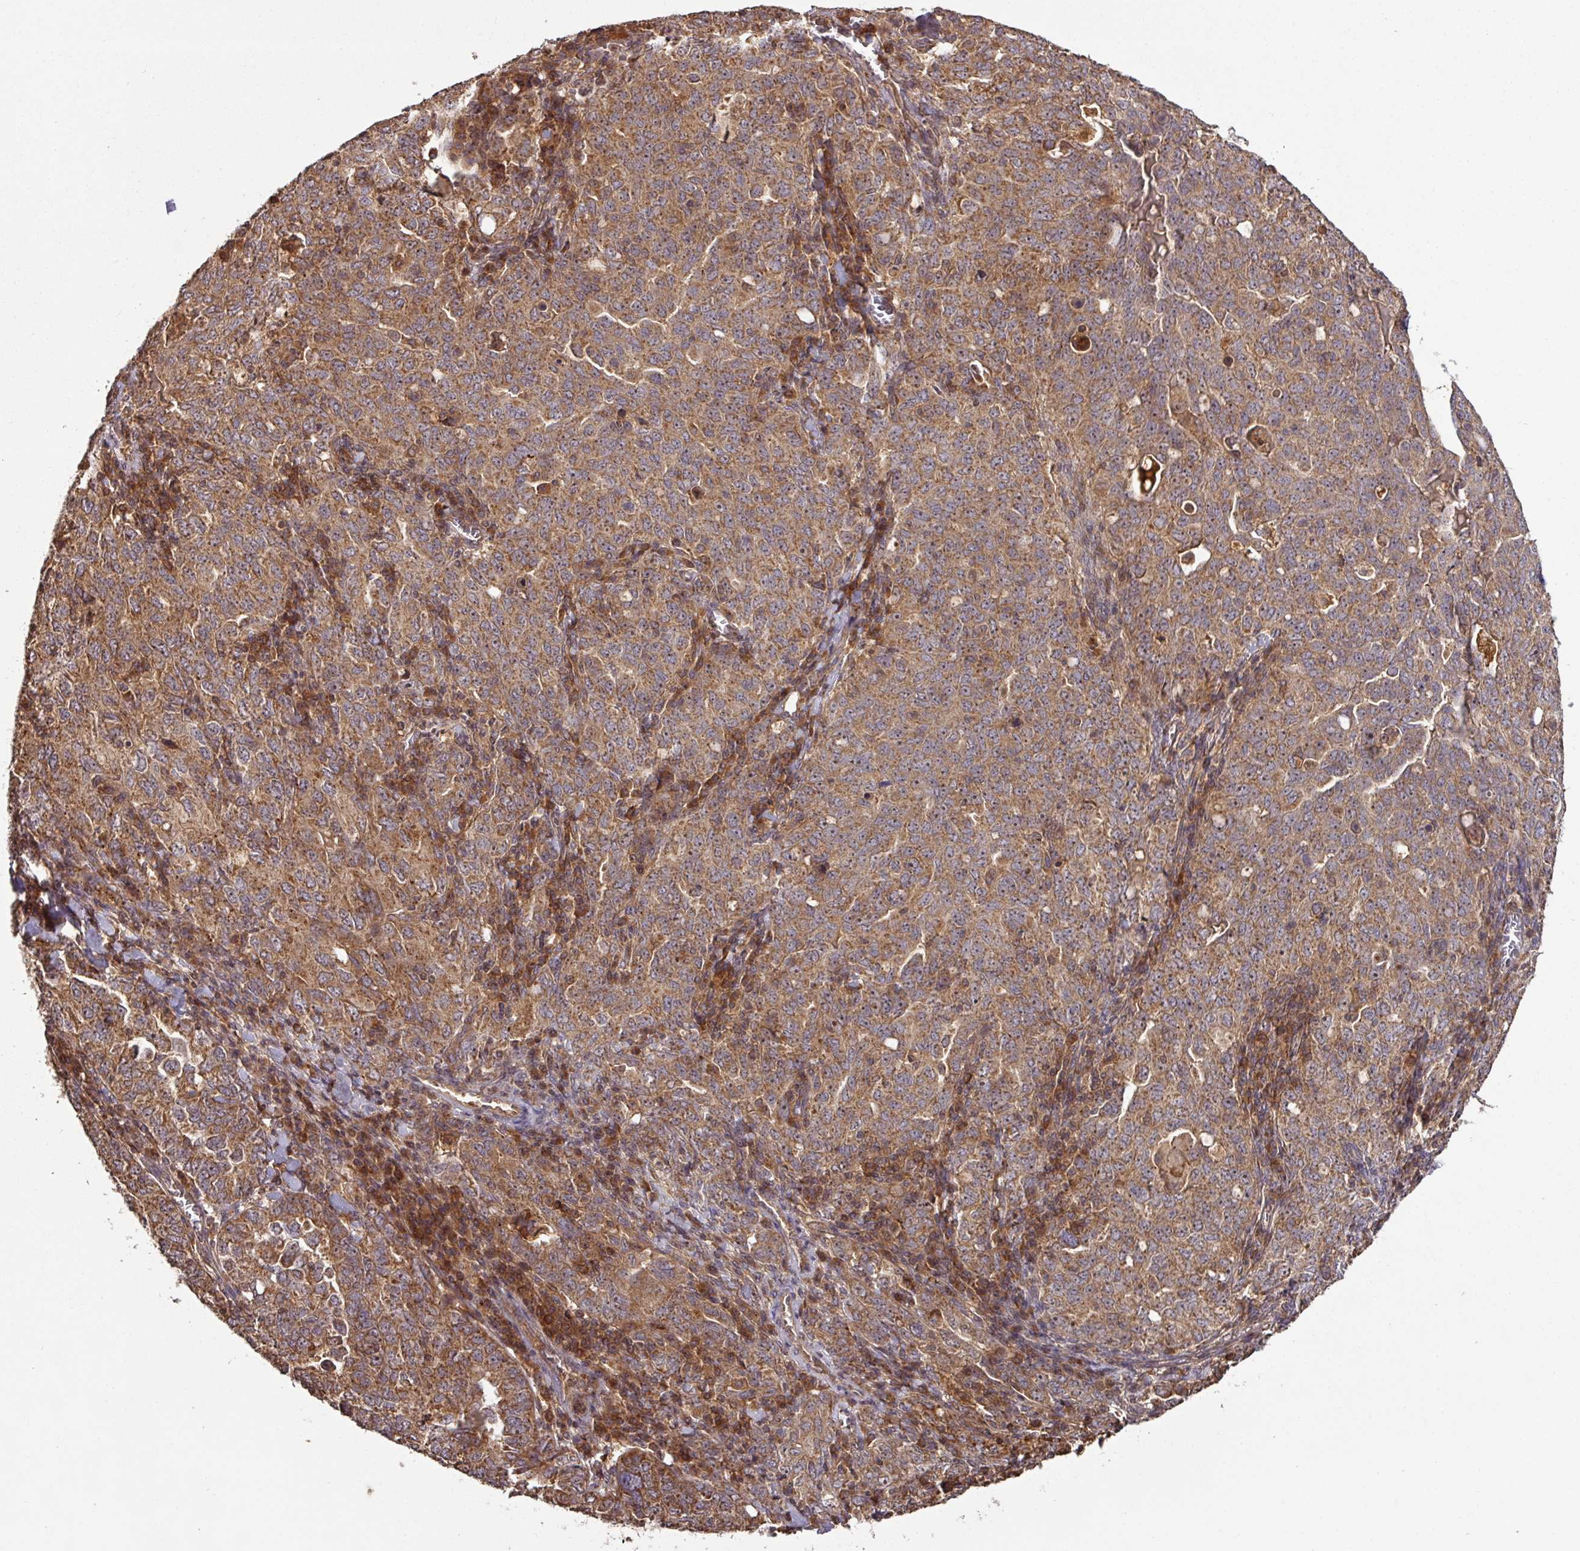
{"staining": {"intensity": "moderate", "quantity": ">75%", "location": "cytoplasmic/membranous"}, "tissue": "ovarian cancer", "cell_type": "Tumor cells", "image_type": "cancer", "snomed": [{"axis": "morphology", "description": "Carcinoma, endometroid"}, {"axis": "topography", "description": "Ovary"}], "caption": "Moderate cytoplasmic/membranous expression for a protein is present in about >75% of tumor cells of ovarian cancer using IHC.", "gene": "MRRF", "patient": {"sex": "female", "age": 62}}